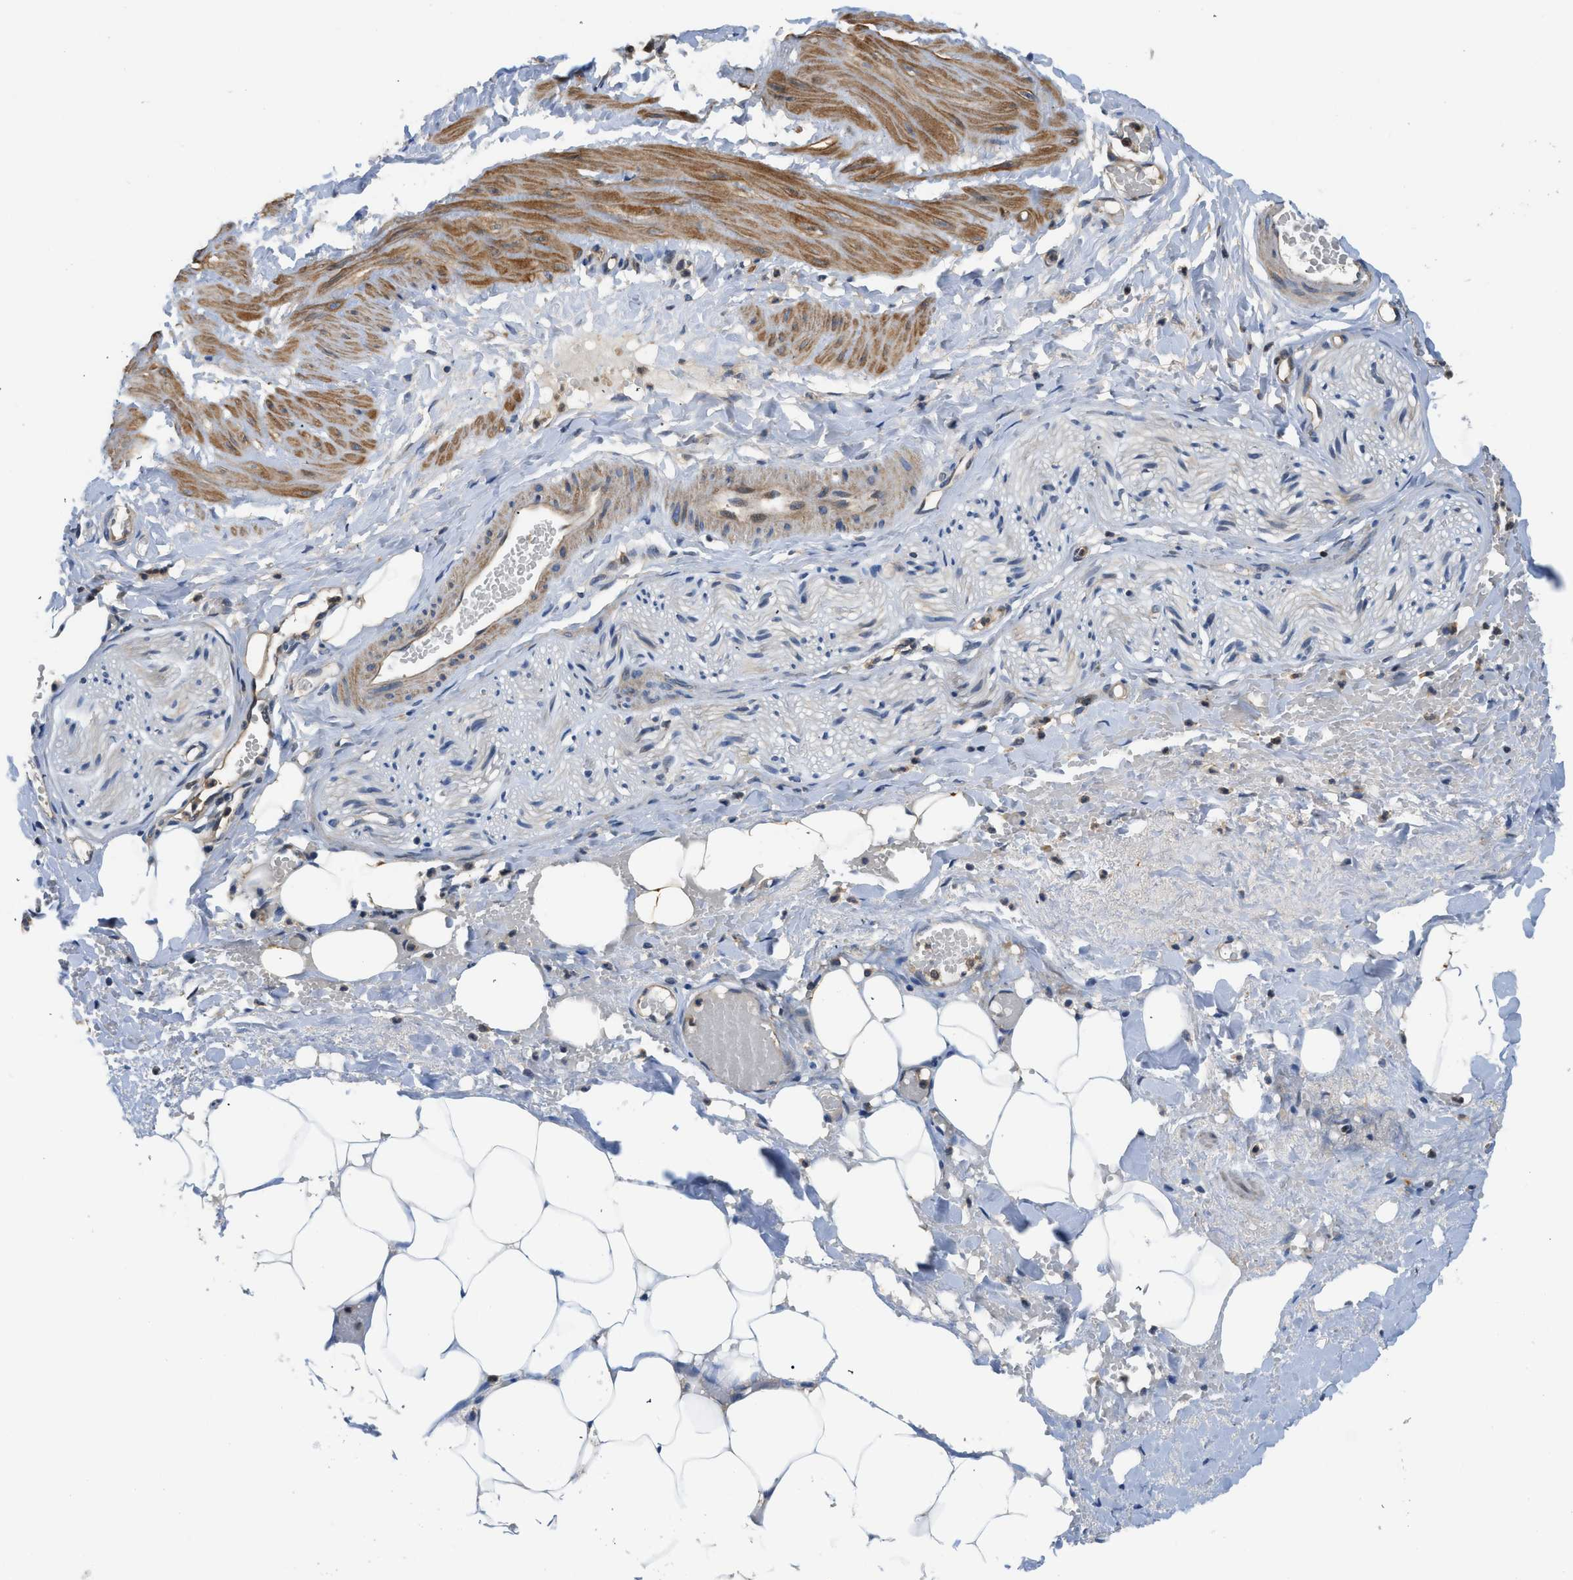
{"staining": {"intensity": "moderate", "quantity": ">75%", "location": "cytoplasmic/membranous"}, "tissue": "adipose tissue", "cell_type": "Adipocytes", "image_type": "normal", "snomed": [{"axis": "morphology", "description": "Normal tissue, NOS"}, {"axis": "topography", "description": "Soft tissue"}, {"axis": "topography", "description": "Vascular tissue"}], "caption": "Immunohistochemistry (IHC) staining of unremarkable adipose tissue, which demonstrates medium levels of moderate cytoplasmic/membranous staining in approximately >75% of adipocytes indicating moderate cytoplasmic/membranous protein positivity. The staining was performed using DAB (3,3'-diaminobenzidine) (brown) for protein detection and nuclei were counterstained in hematoxylin (blue).", "gene": "GPR31", "patient": {"sex": "female", "age": 35}}